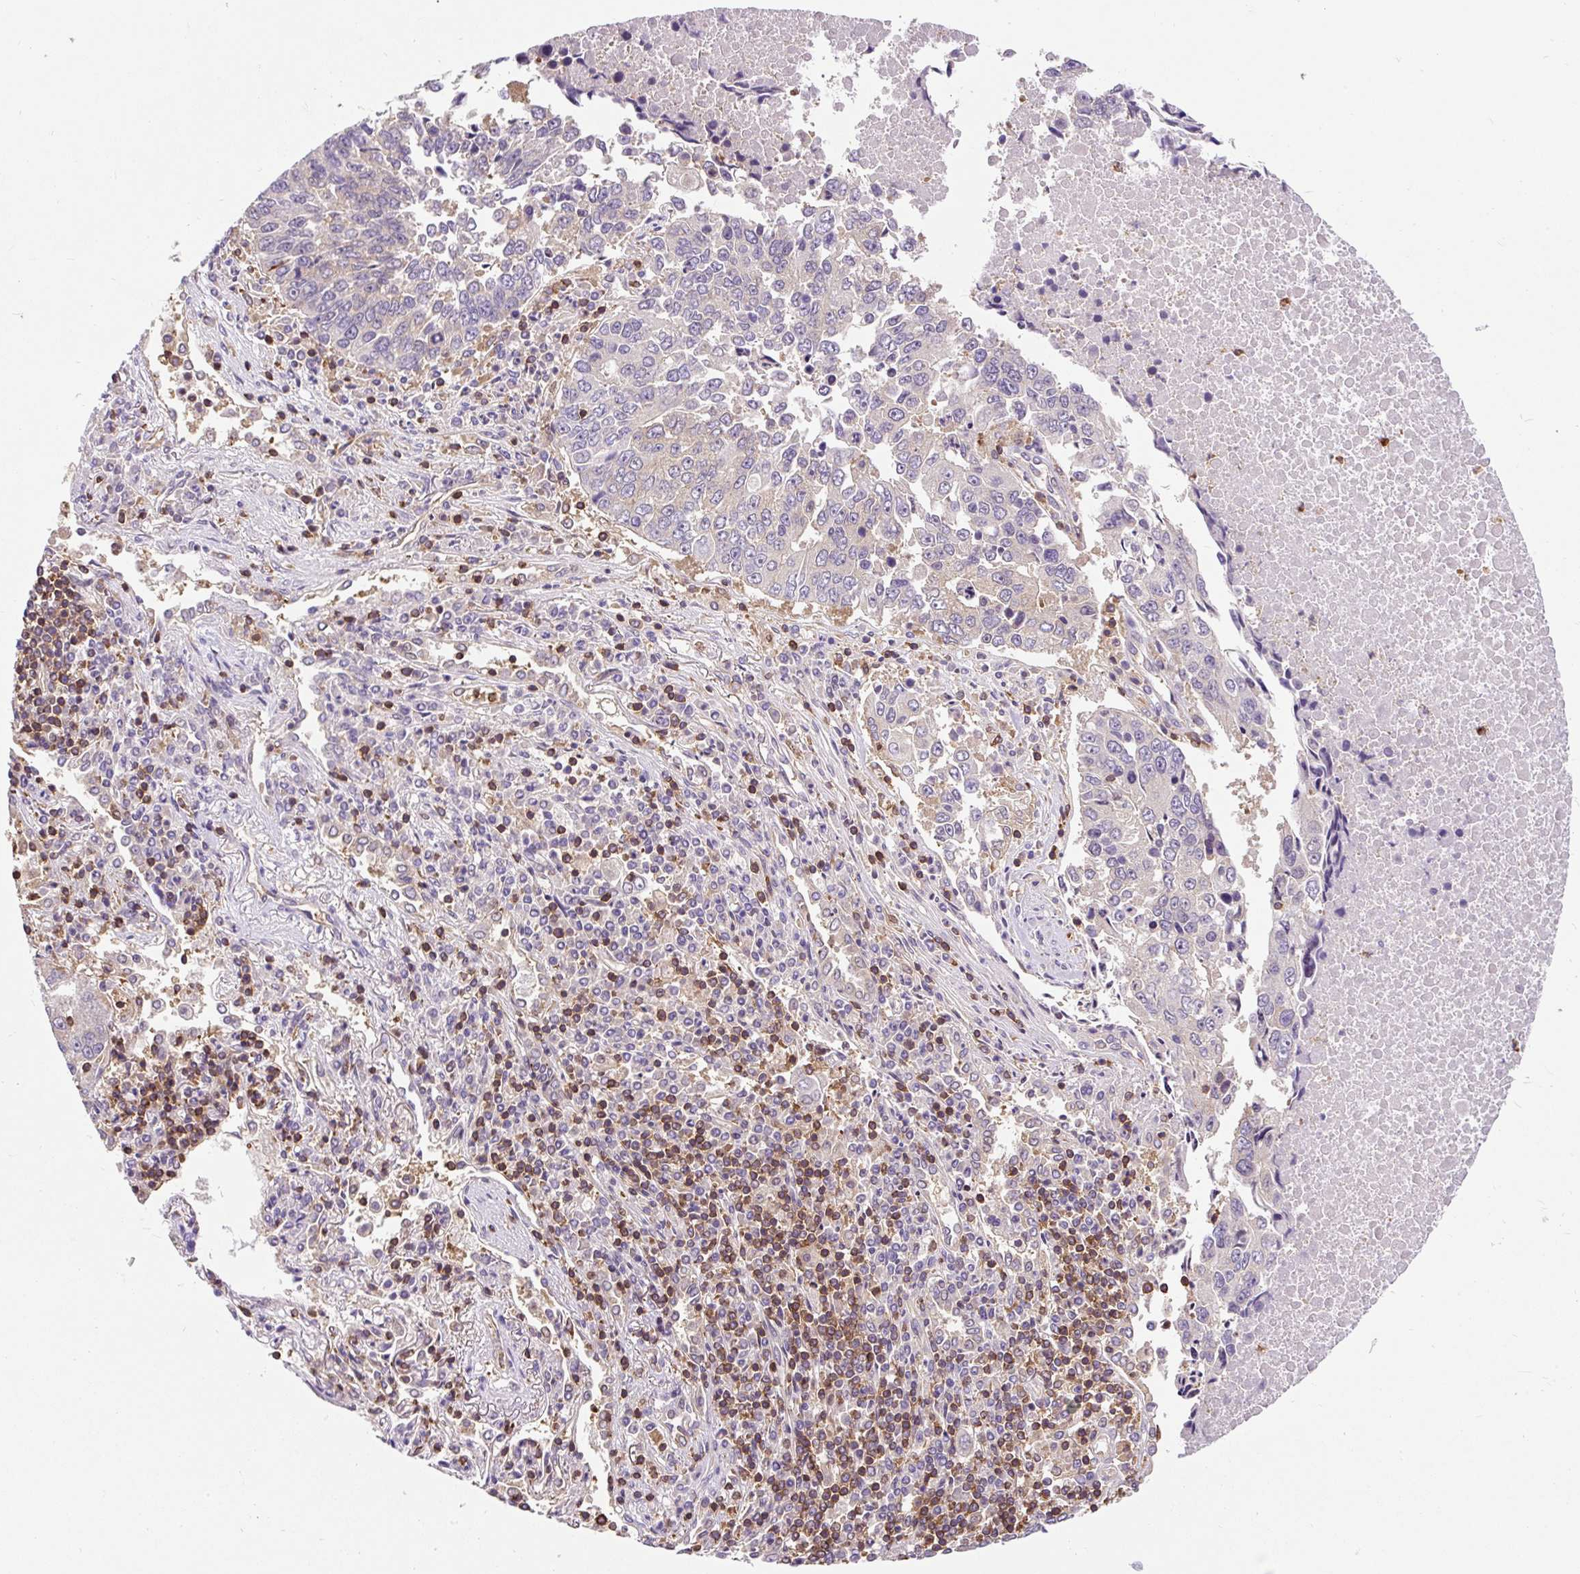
{"staining": {"intensity": "negative", "quantity": "none", "location": "none"}, "tissue": "lung cancer", "cell_type": "Tumor cells", "image_type": "cancer", "snomed": [{"axis": "morphology", "description": "Squamous cell carcinoma, NOS"}, {"axis": "topography", "description": "Lung"}], "caption": "DAB (3,3'-diaminobenzidine) immunohistochemical staining of human lung squamous cell carcinoma demonstrates no significant expression in tumor cells. (Stains: DAB (3,3'-diaminobenzidine) immunohistochemistry (IHC) with hematoxylin counter stain, Microscopy: brightfield microscopy at high magnification).", "gene": "CISD3", "patient": {"sex": "female", "age": 66}}